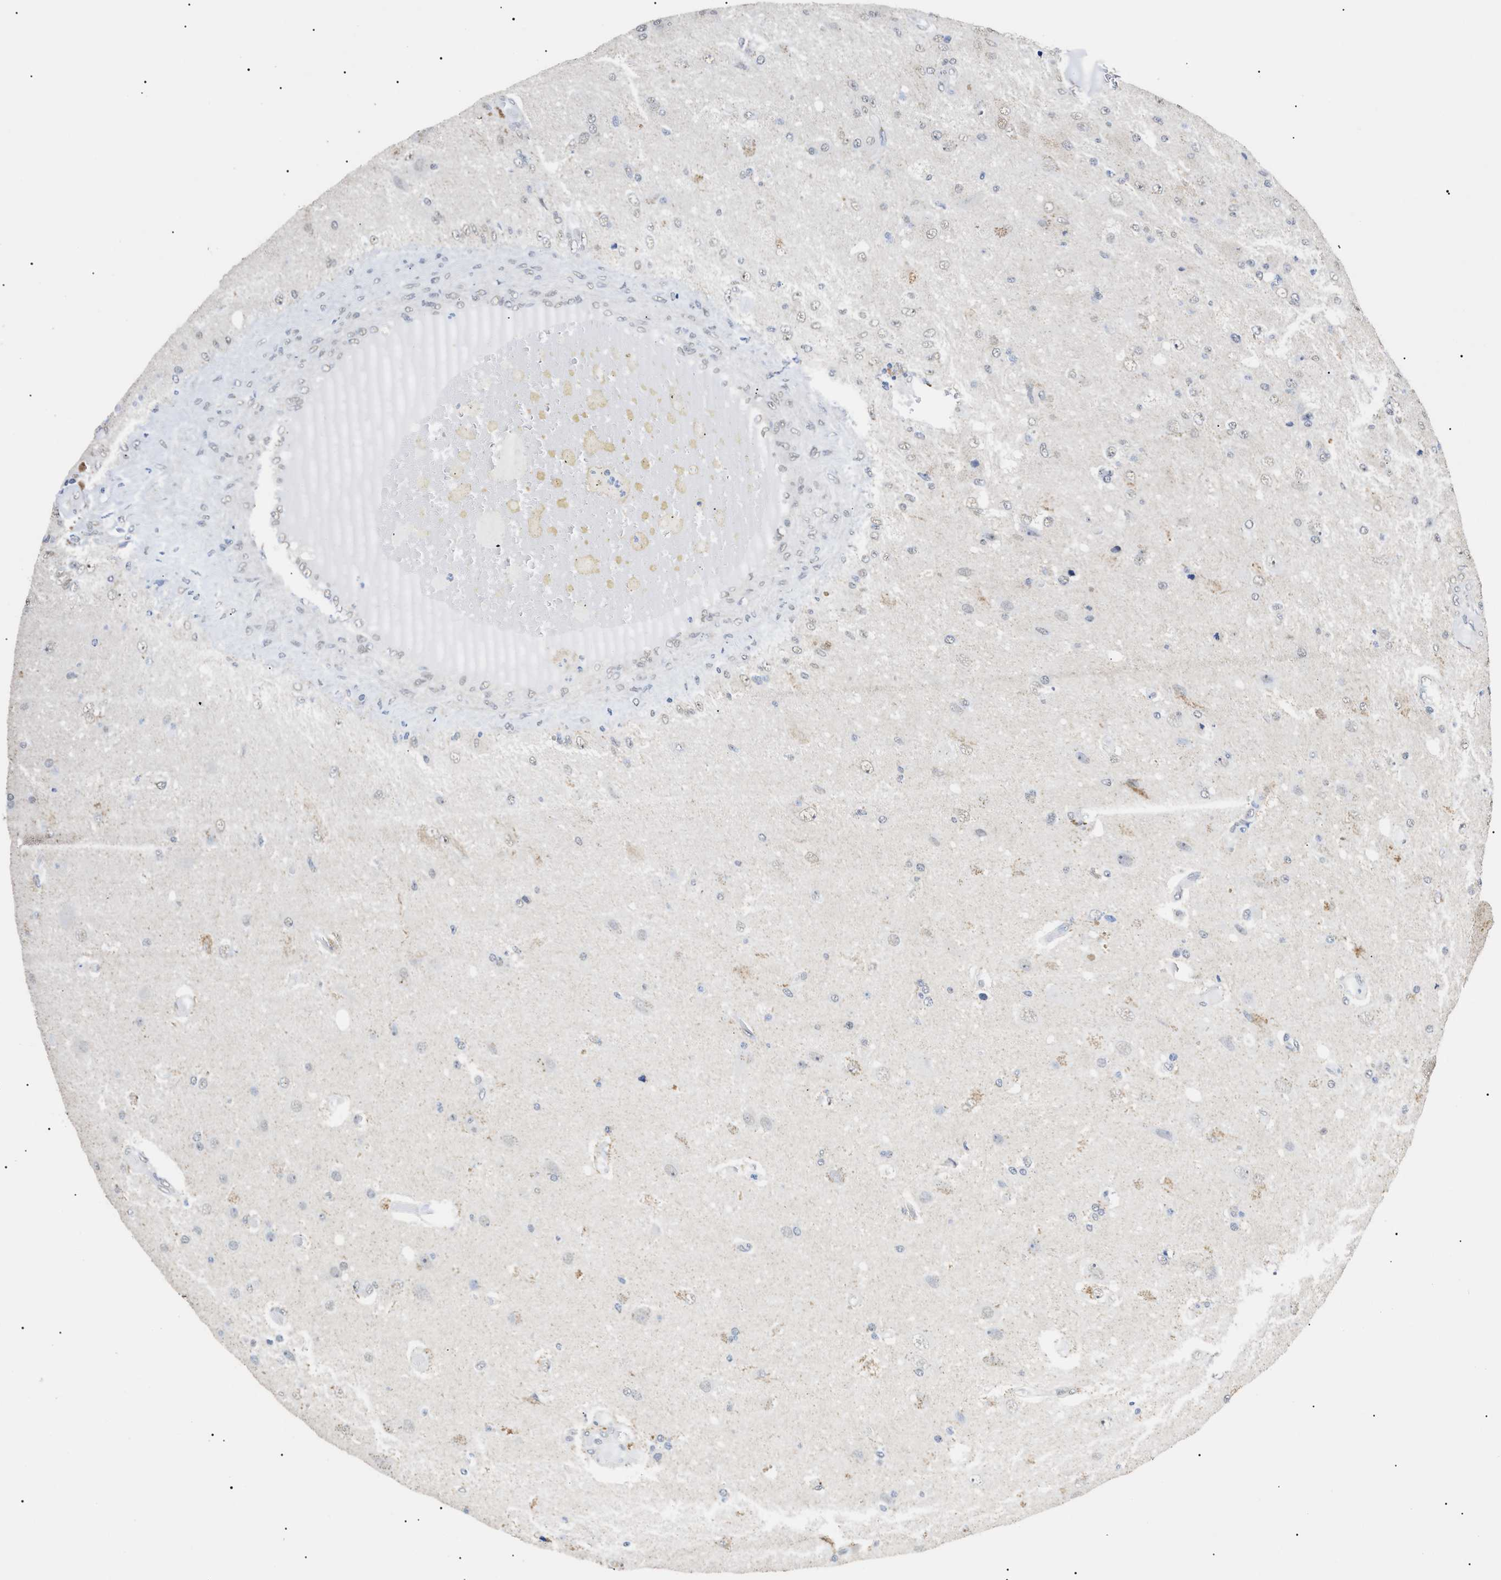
{"staining": {"intensity": "negative", "quantity": "none", "location": "none"}, "tissue": "glioma", "cell_type": "Tumor cells", "image_type": "cancer", "snomed": [{"axis": "morphology", "description": "Normal tissue, NOS"}, {"axis": "morphology", "description": "Glioma, malignant, High grade"}, {"axis": "topography", "description": "Cerebral cortex"}], "caption": "A high-resolution photomicrograph shows immunohistochemistry staining of high-grade glioma (malignant), which shows no significant positivity in tumor cells. The staining was performed using DAB to visualize the protein expression in brown, while the nuclei were stained in blue with hematoxylin (Magnification: 20x).", "gene": "SFXN5", "patient": {"sex": "male", "age": 77}}